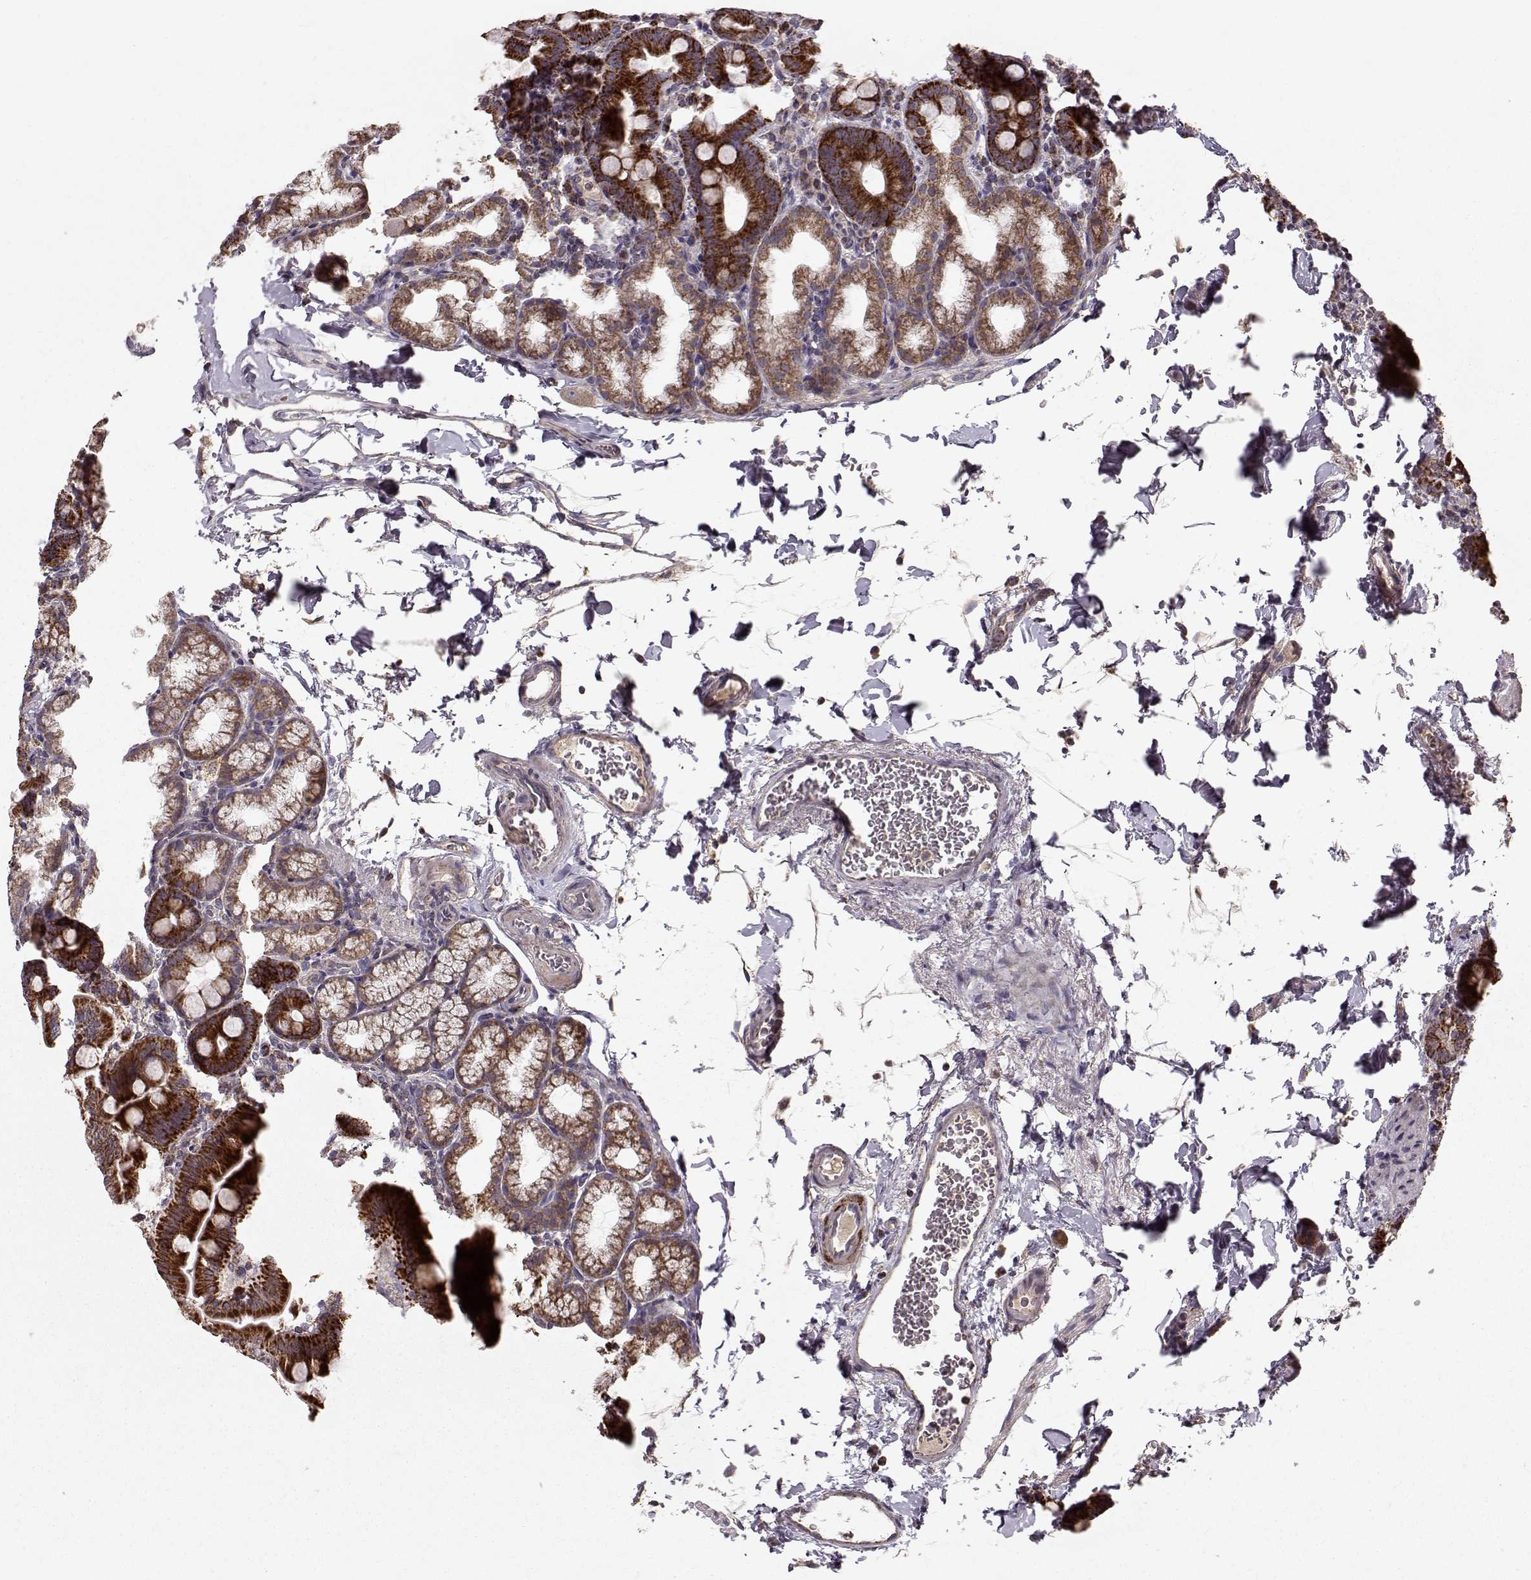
{"staining": {"intensity": "strong", "quantity": ">75%", "location": "cytoplasmic/membranous"}, "tissue": "duodenum", "cell_type": "Glandular cells", "image_type": "normal", "snomed": [{"axis": "morphology", "description": "Normal tissue, NOS"}, {"axis": "topography", "description": "Duodenum"}], "caption": "High-magnification brightfield microscopy of benign duodenum stained with DAB (3,3'-diaminobenzidine) (brown) and counterstained with hematoxylin (blue). glandular cells exhibit strong cytoplasmic/membranous staining is identified in about>75% of cells.", "gene": "CMTM3", "patient": {"sex": "male", "age": 59}}